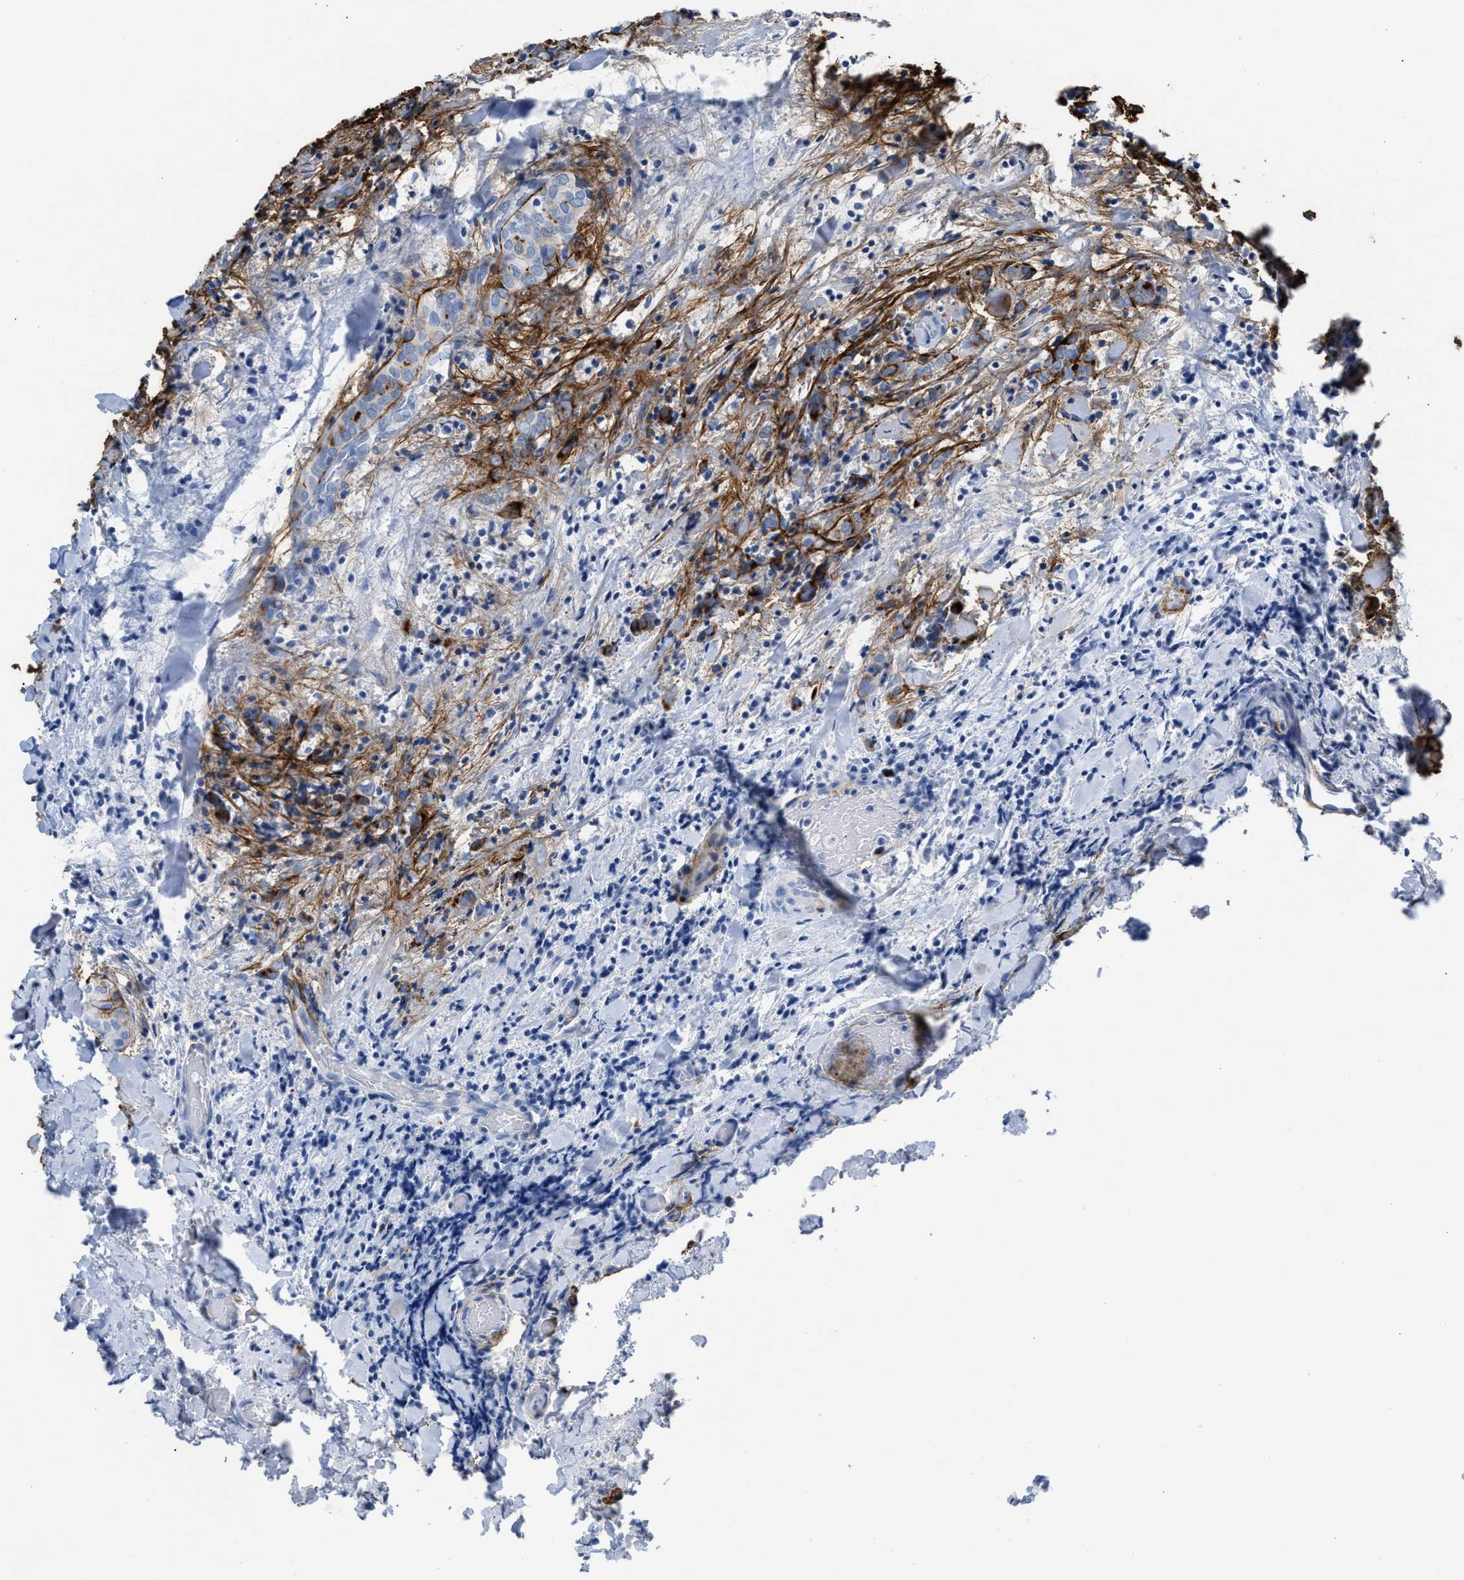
{"staining": {"intensity": "negative", "quantity": "none", "location": "none"}, "tissue": "thyroid cancer", "cell_type": "Tumor cells", "image_type": "cancer", "snomed": [{"axis": "morphology", "description": "Normal tissue, NOS"}, {"axis": "morphology", "description": "Papillary adenocarcinoma, NOS"}, {"axis": "topography", "description": "Thyroid gland"}], "caption": "Tumor cells show no significant protein positivity in thyroid cancer.", "gene": "TNR", "patient": {"sex": "female", "age": 30}}